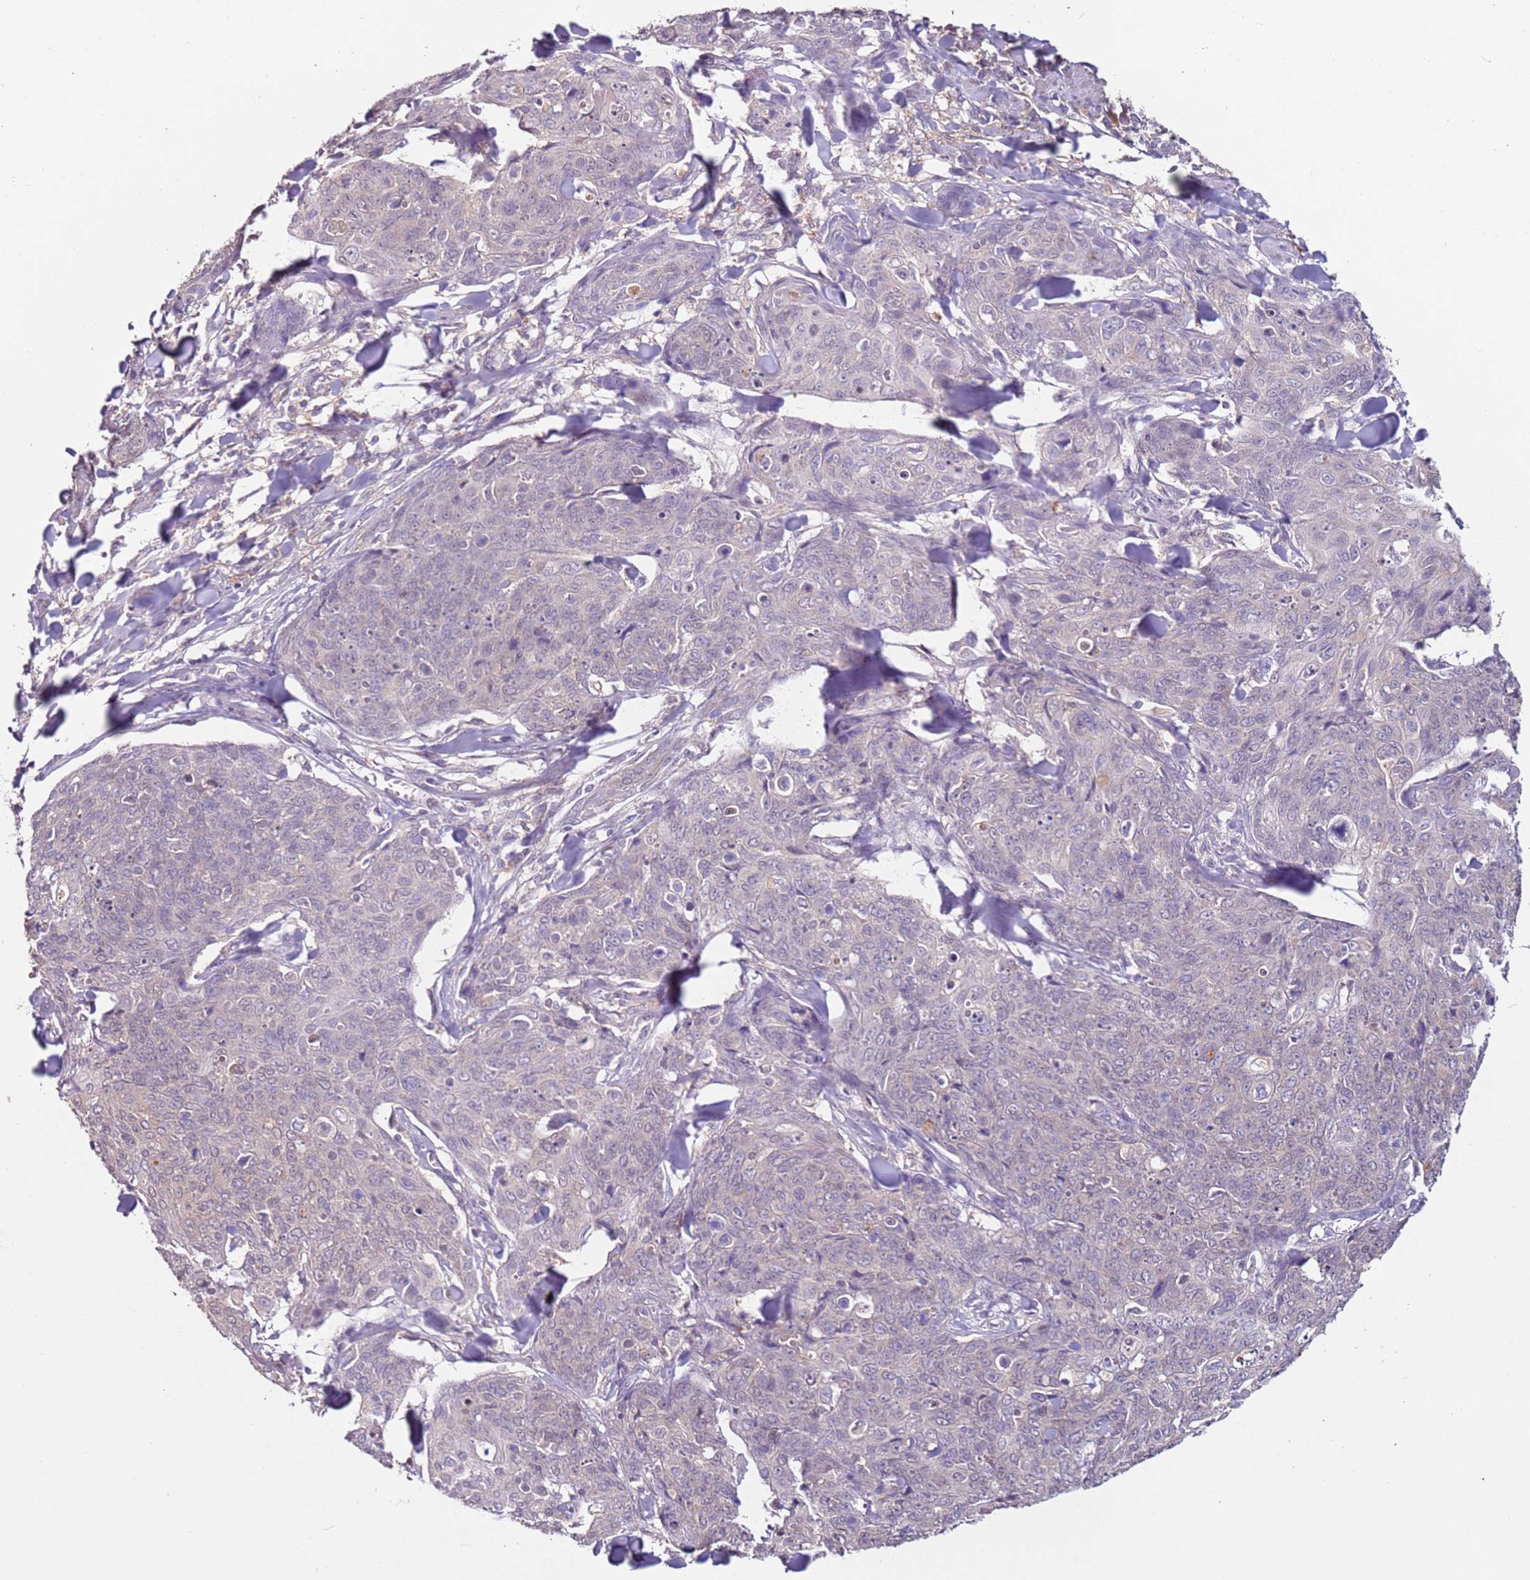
{"staining": {"intensity": "negative", "quantity": "none", "location": "none"}, "tissue": "skin cancer", "cell_type": "Tumor cells", "image_type": "cancer", "snomed": [{"axis": "morphology", "description": "Squamous cell carcinoma, NOS"}, {"axis": "topography", "description": "Skin"}, {"axis": "topography", "description": "Vulva"}], "caption": "Protein analysis of skin cancer (squamous cell carcinoma) exhibits no significant expression in tumor cells. The staining was performed using DAB to visualize the protein expression in brown, while the nuclei were stained in blue with hematoxylin (Magnification: 20x).", "gene": "MDH1", "patient": {"sex": "female", "age": 85}}